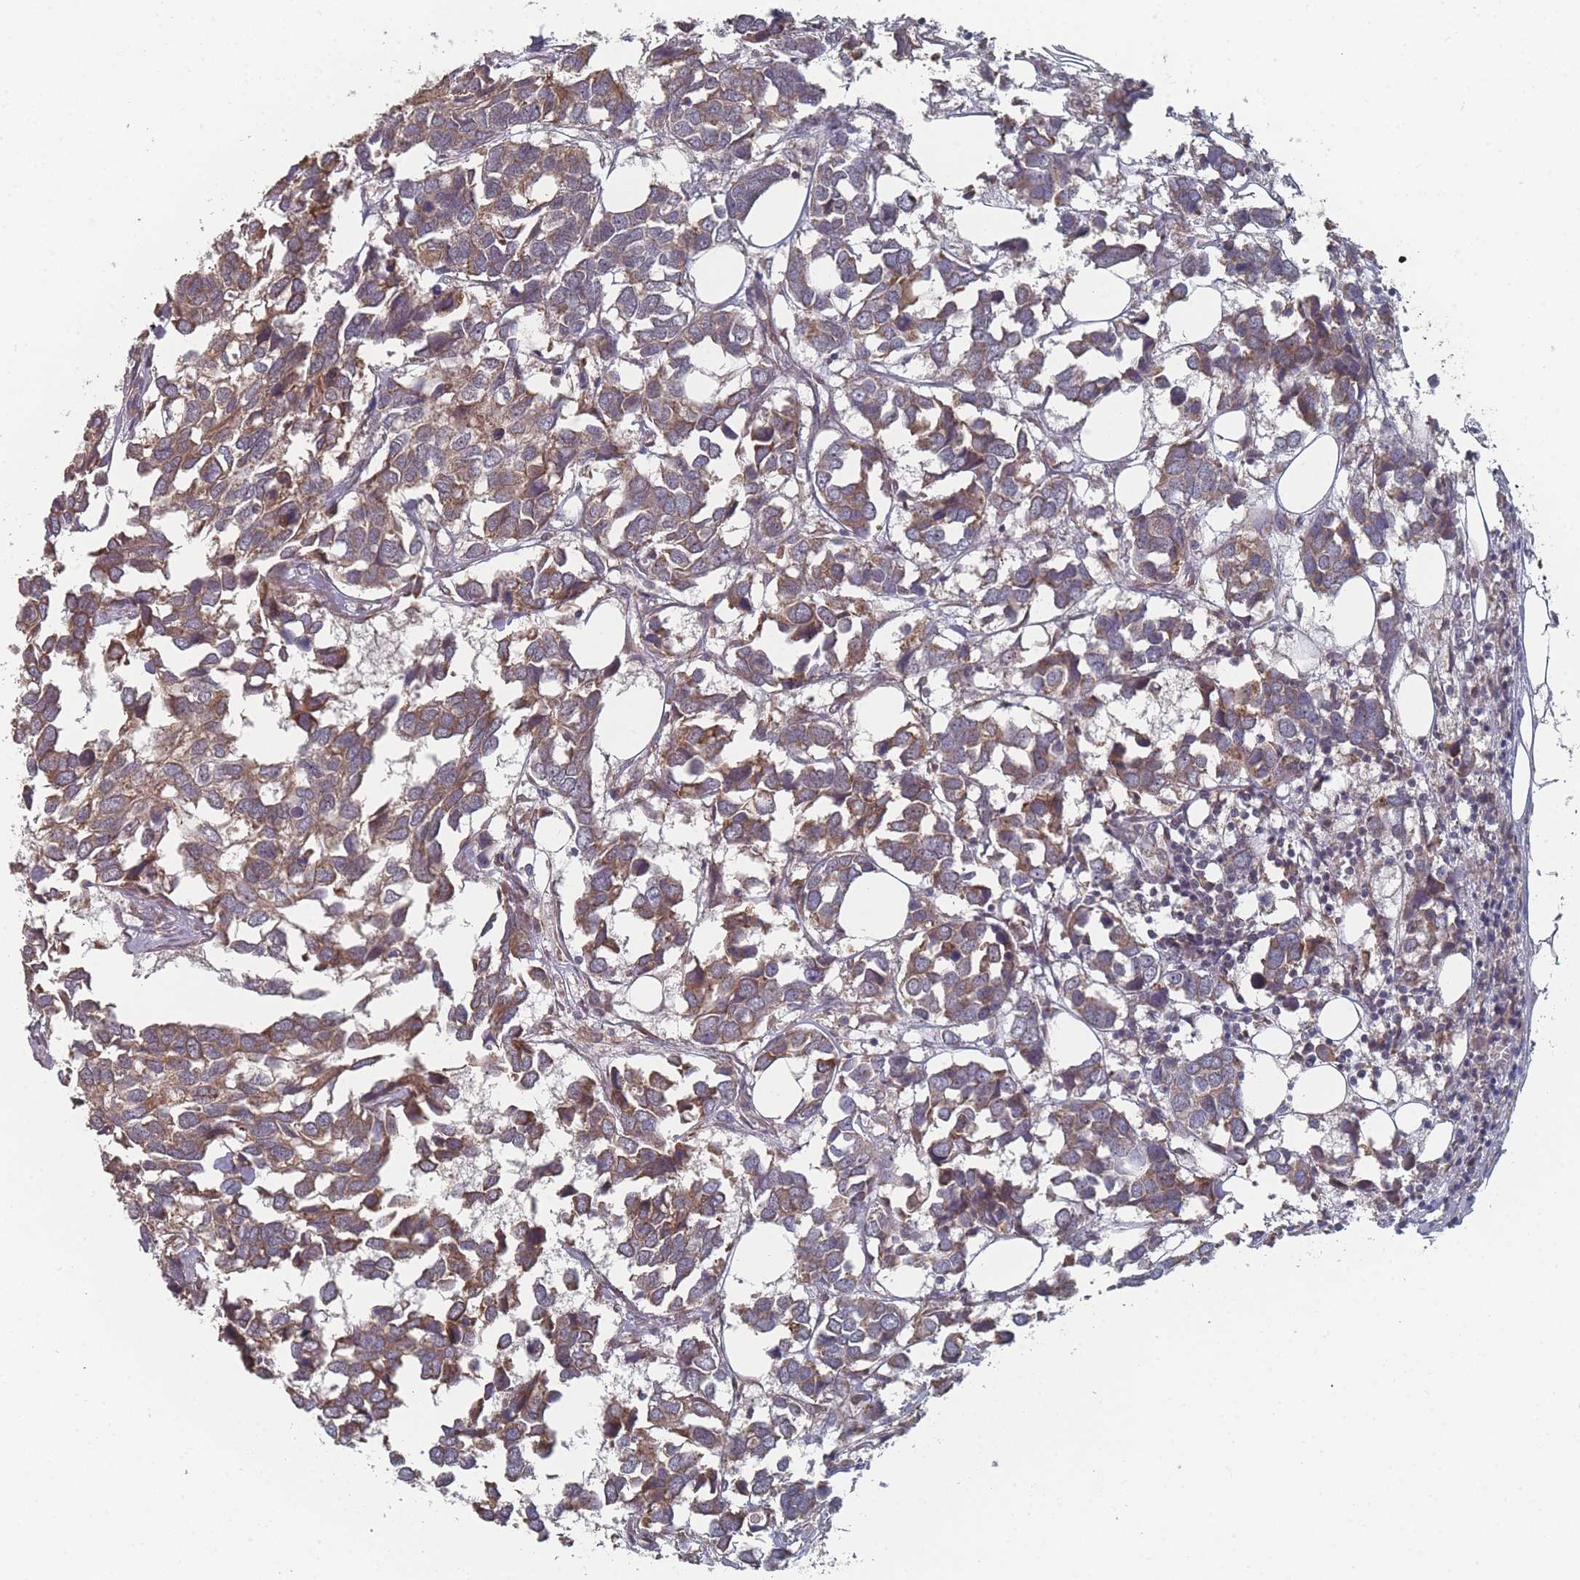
{"staining": {"intensity": "moderate", "quantity": ">75%", "location": "cytoplasmic/membranous"}, "tissue": "breast cancer", "cell_type": "Tumor cells", "image_type": "cancer", "snomed": [{"axis": "morphology", "description": "Duct carcinoma"}, {"axis": "topography", "description": "Breast"}], "caption": "Protein expression analysis of human breast cancer (infiltrating ductal carcinoma) reveals moderate cytoplasmic/membranous positivity in approximately >75% of tumor cells. (DAB IHC, brown staining for protein, blue staining for nuclei).", "gene": "TBC1D25", "patient": {"sex": "female", "age": 83}}